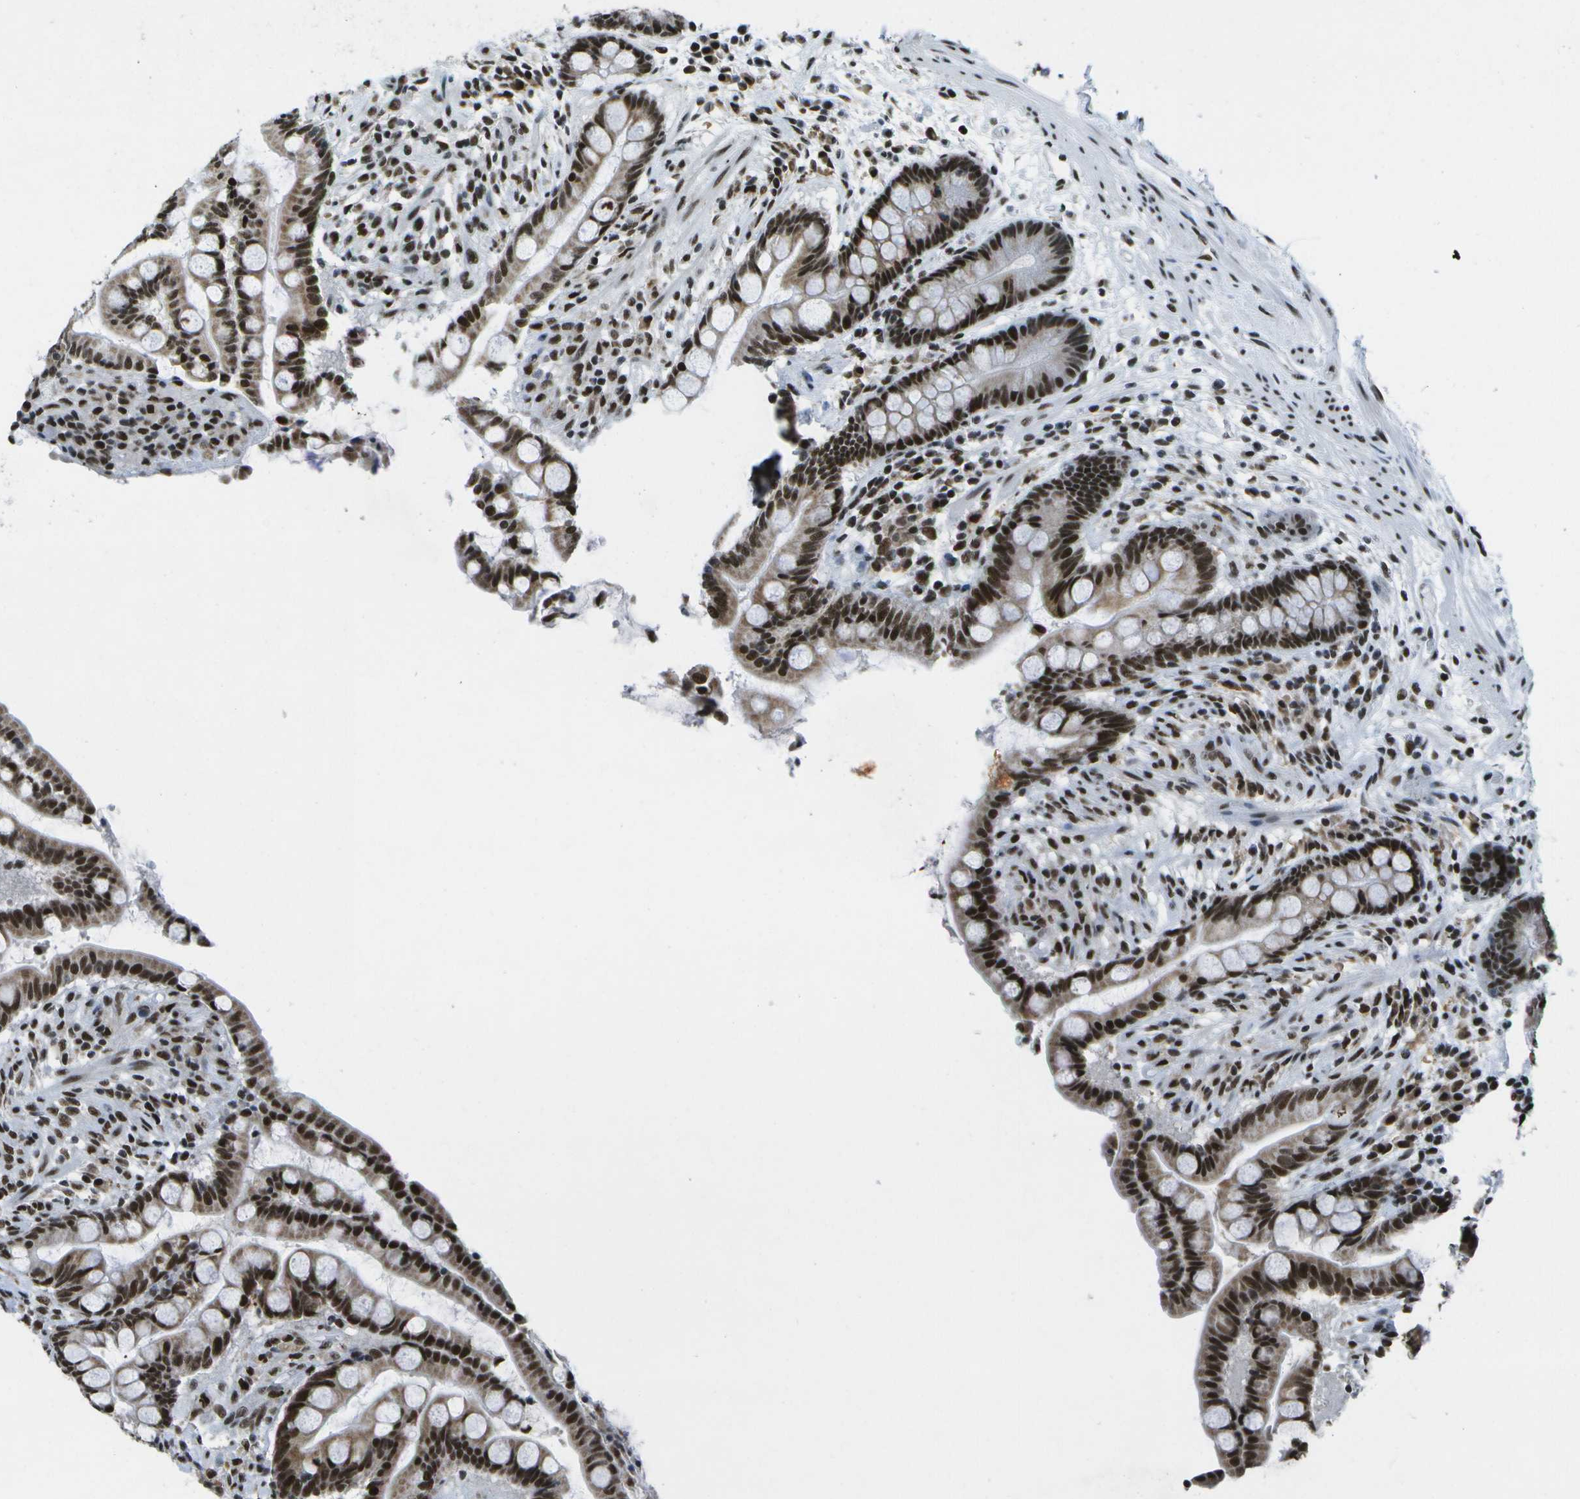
{"staining": {"intensity": "moderate", "quantity": ">75%", "location": "nuclear"}, "tissue": "colon", "cell_type": "Endothelial cells", "image_type": "normal", "snomed": [{"axis": "morphology", "description": "Normal tissue, NOS"}, {"axis": "topography", "description": "Colon"}], "caption": "Immunohistochemistry (IHC) staining of unremarkable colon, which reveals medium levels of moderate nuclear expression in approximately >75% of endothelial cells indicating moderate nuclear protein staining. The staining was performed using DAB (3,3'-diaminobenzidine) (brown) for protein detection and nuclei were counterstained in hematoxylin (blue).", "gene": "NSRP1", "patient": {"sex": "male", "age": 73}}